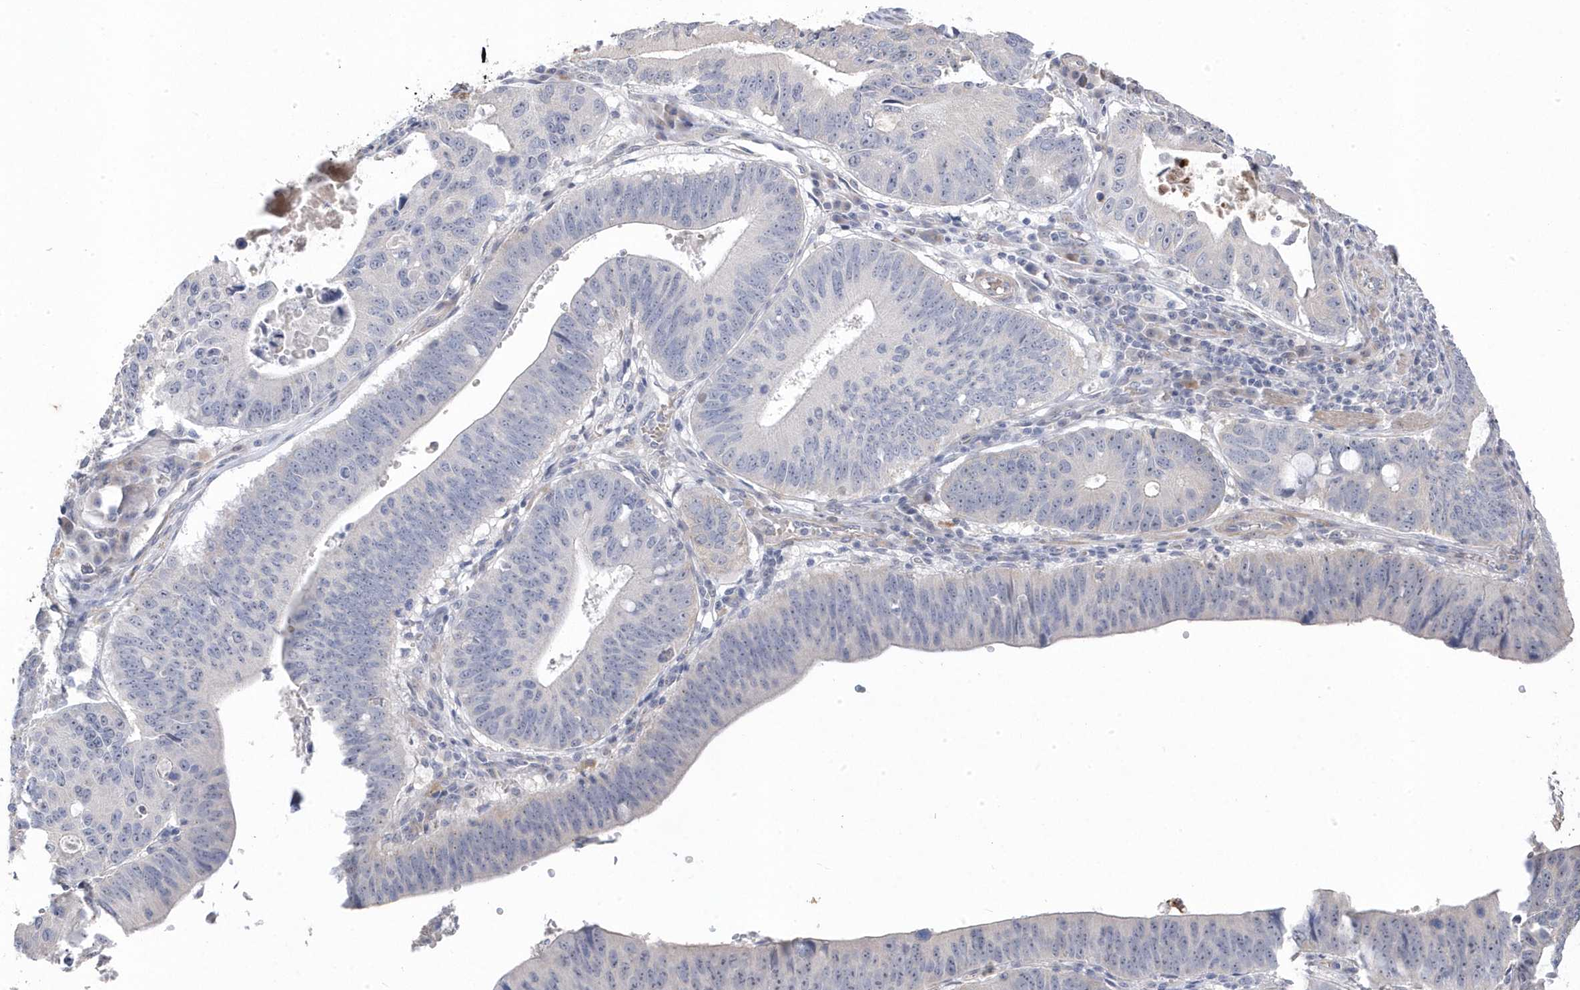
{"staining": {"intensity": "negative", "quantity": "none", "location": "none"}, "tissue": "stomach cancer", "cell_type": "Tumor cells", "image_type": "cancer", "snomed": [{"axis": "morphology", "description": "Adenocarcinoma, NOS"}, {"axis": "topography", "description": "Stomach"}], "caption": "The immunohistochemistry (IHC) photomicrograph has no significant positivity in tumor cells of adenocarcinoma (stomach) tissue.", "gene": "GTPBP6", "patient": {"sex": "male", "age": 59}}